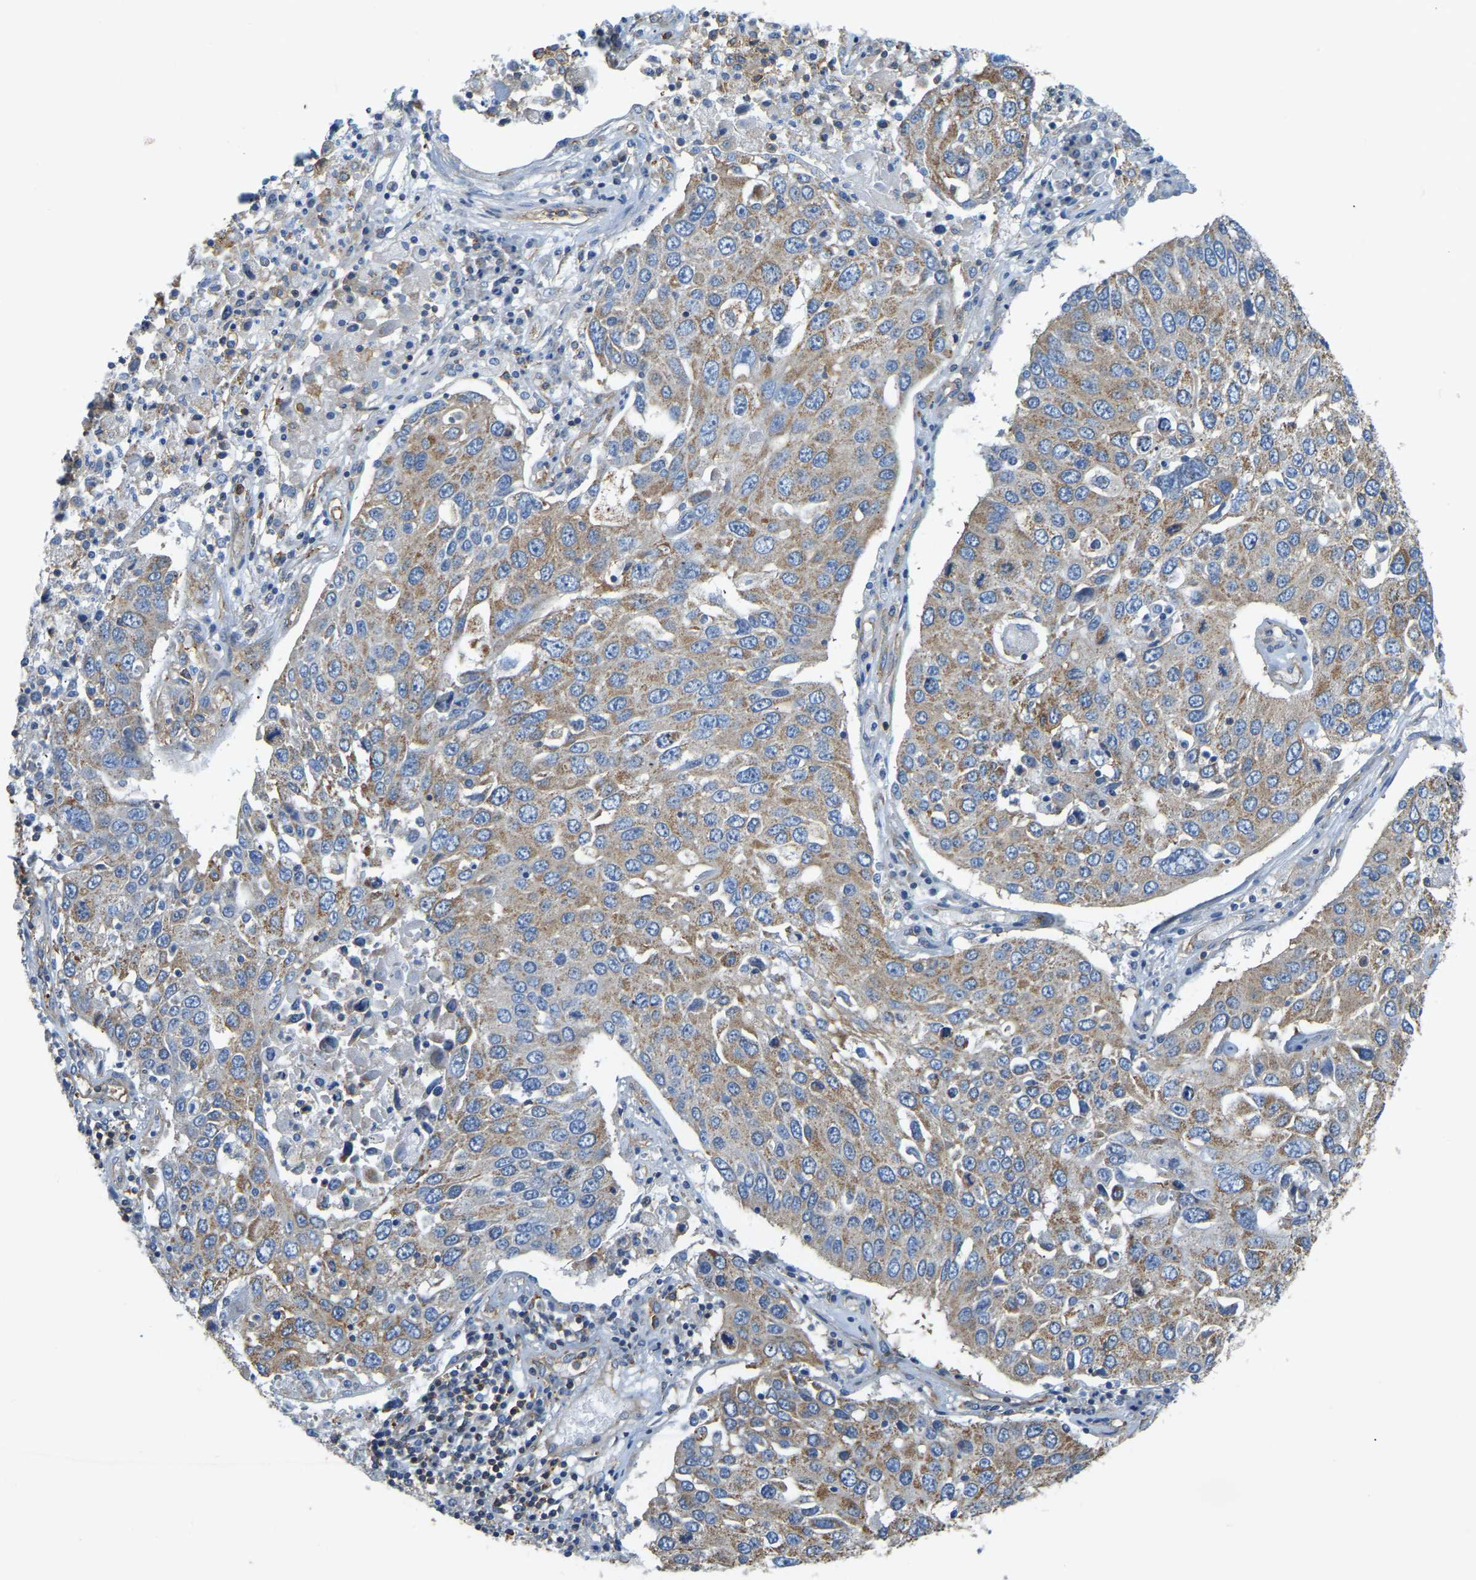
{"staining": {"intensity": "moderate", "quantity": ">75%", "location": "cytoplasmic/membranous"}, "tissue": "lung cancer", "cell_type": "Tumor cells", "image_type": "cancer", "snomed": [{"axis": "morphology", "description": "Squamous cell carcinoma, NOS"}, {"axis": "topography", "description": "Lung"}], "caption": "DAB immunohistochemical staining of human squamous cell carcinoma (lung) displays moderate cytoplasmic/membranous protein staining in about >75% of tumor cells. The protein is shown in brown color, while the nuclei are stained blue.", "gene": "AHNAK", "patient": {"sex": "male", "age": 65}}